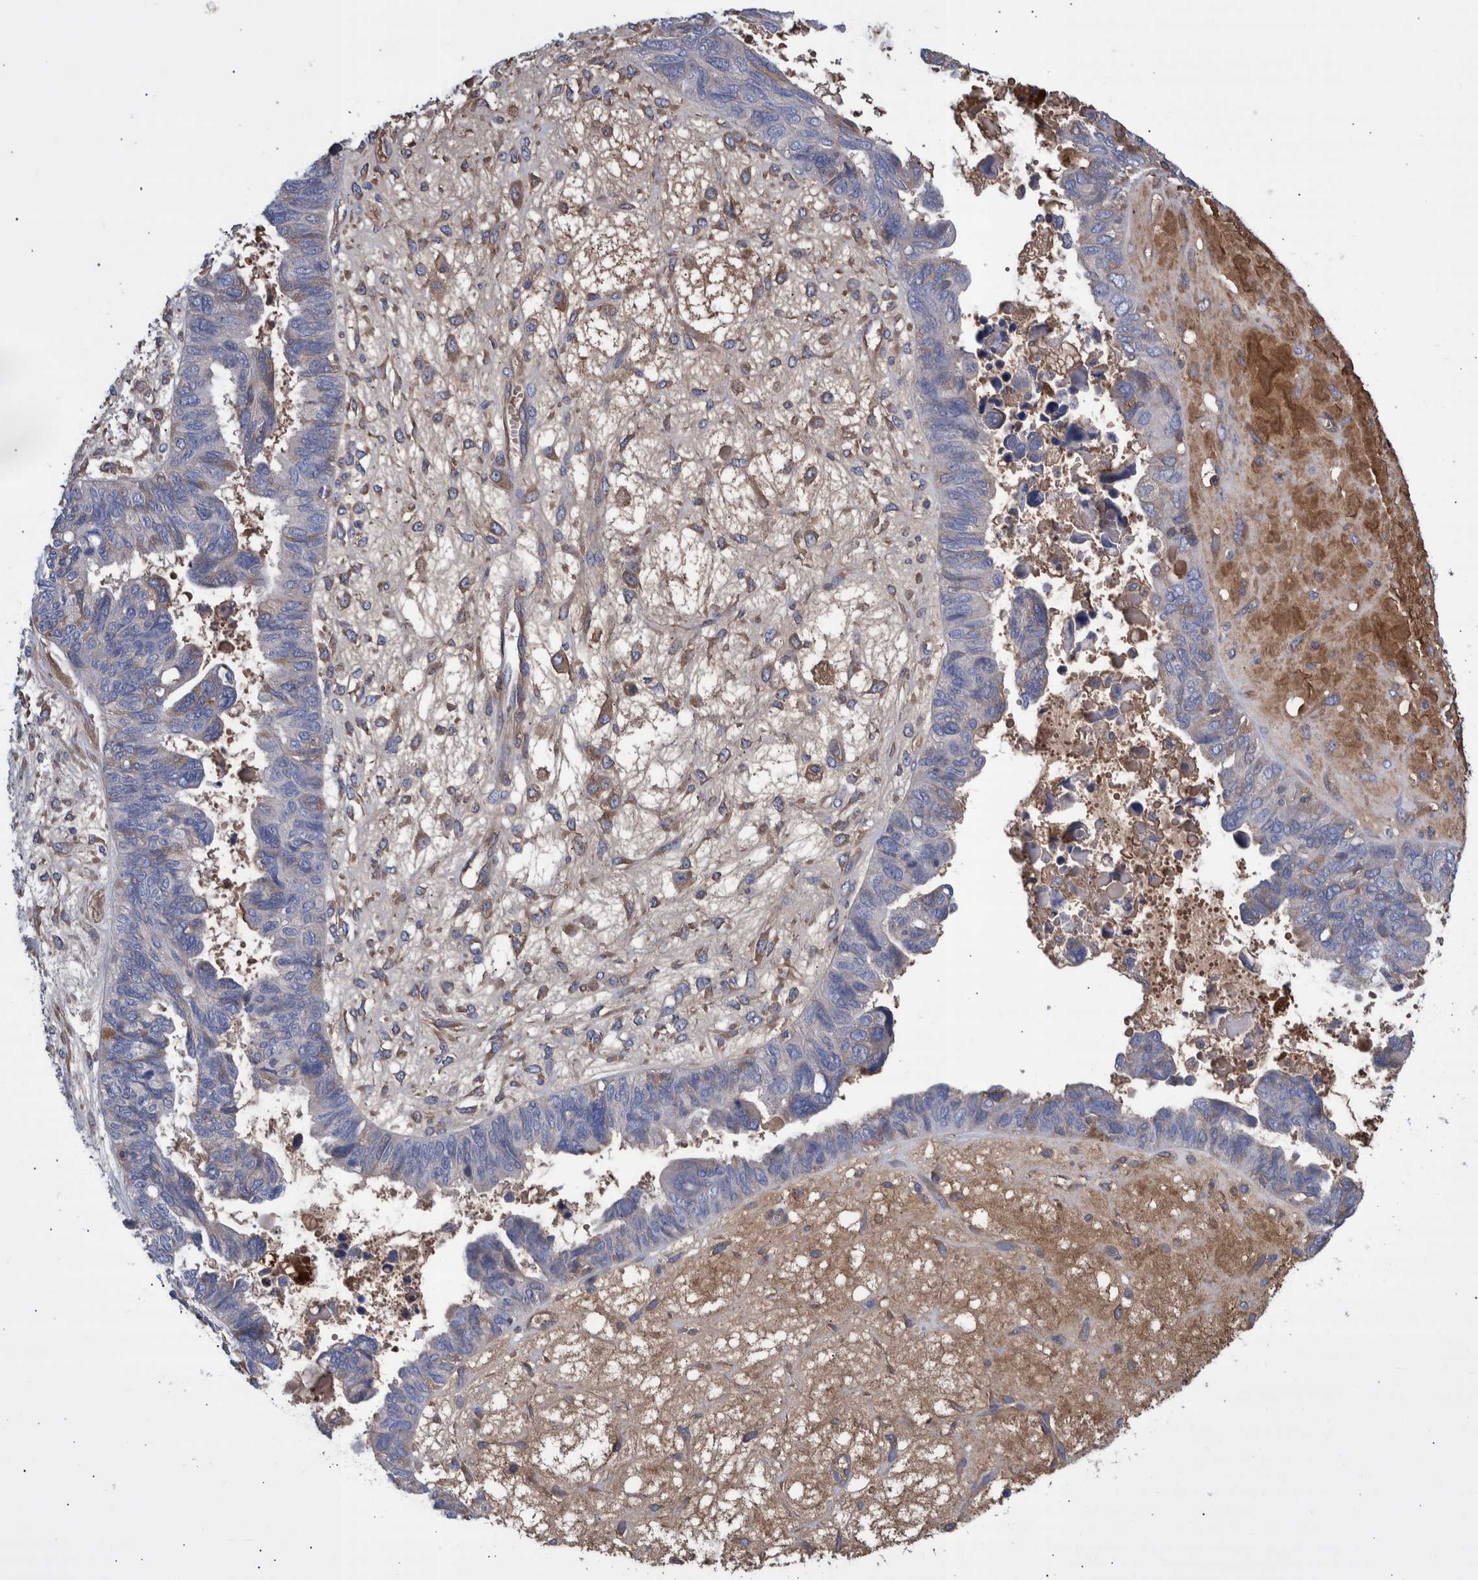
{"staining": {"intensity": "negative", "quantity": "none", "location": "none"}, "tissue": "ovarian cancer", "cell_type": "Tumor cells", "image_type": "cancer", "snomed": [{"axis": "morphology", "description": "Cystadenocarcinoma, serous, NOS"}, {"axis": "topography", "description": "Ovary"}], "caption": "The photomicrograph shows no significant positivity in tumor cells of serous cystadenocarcinoma (ovarian).", "gene": "DLL4", "patient": {"sex": "female", "age": 79}}